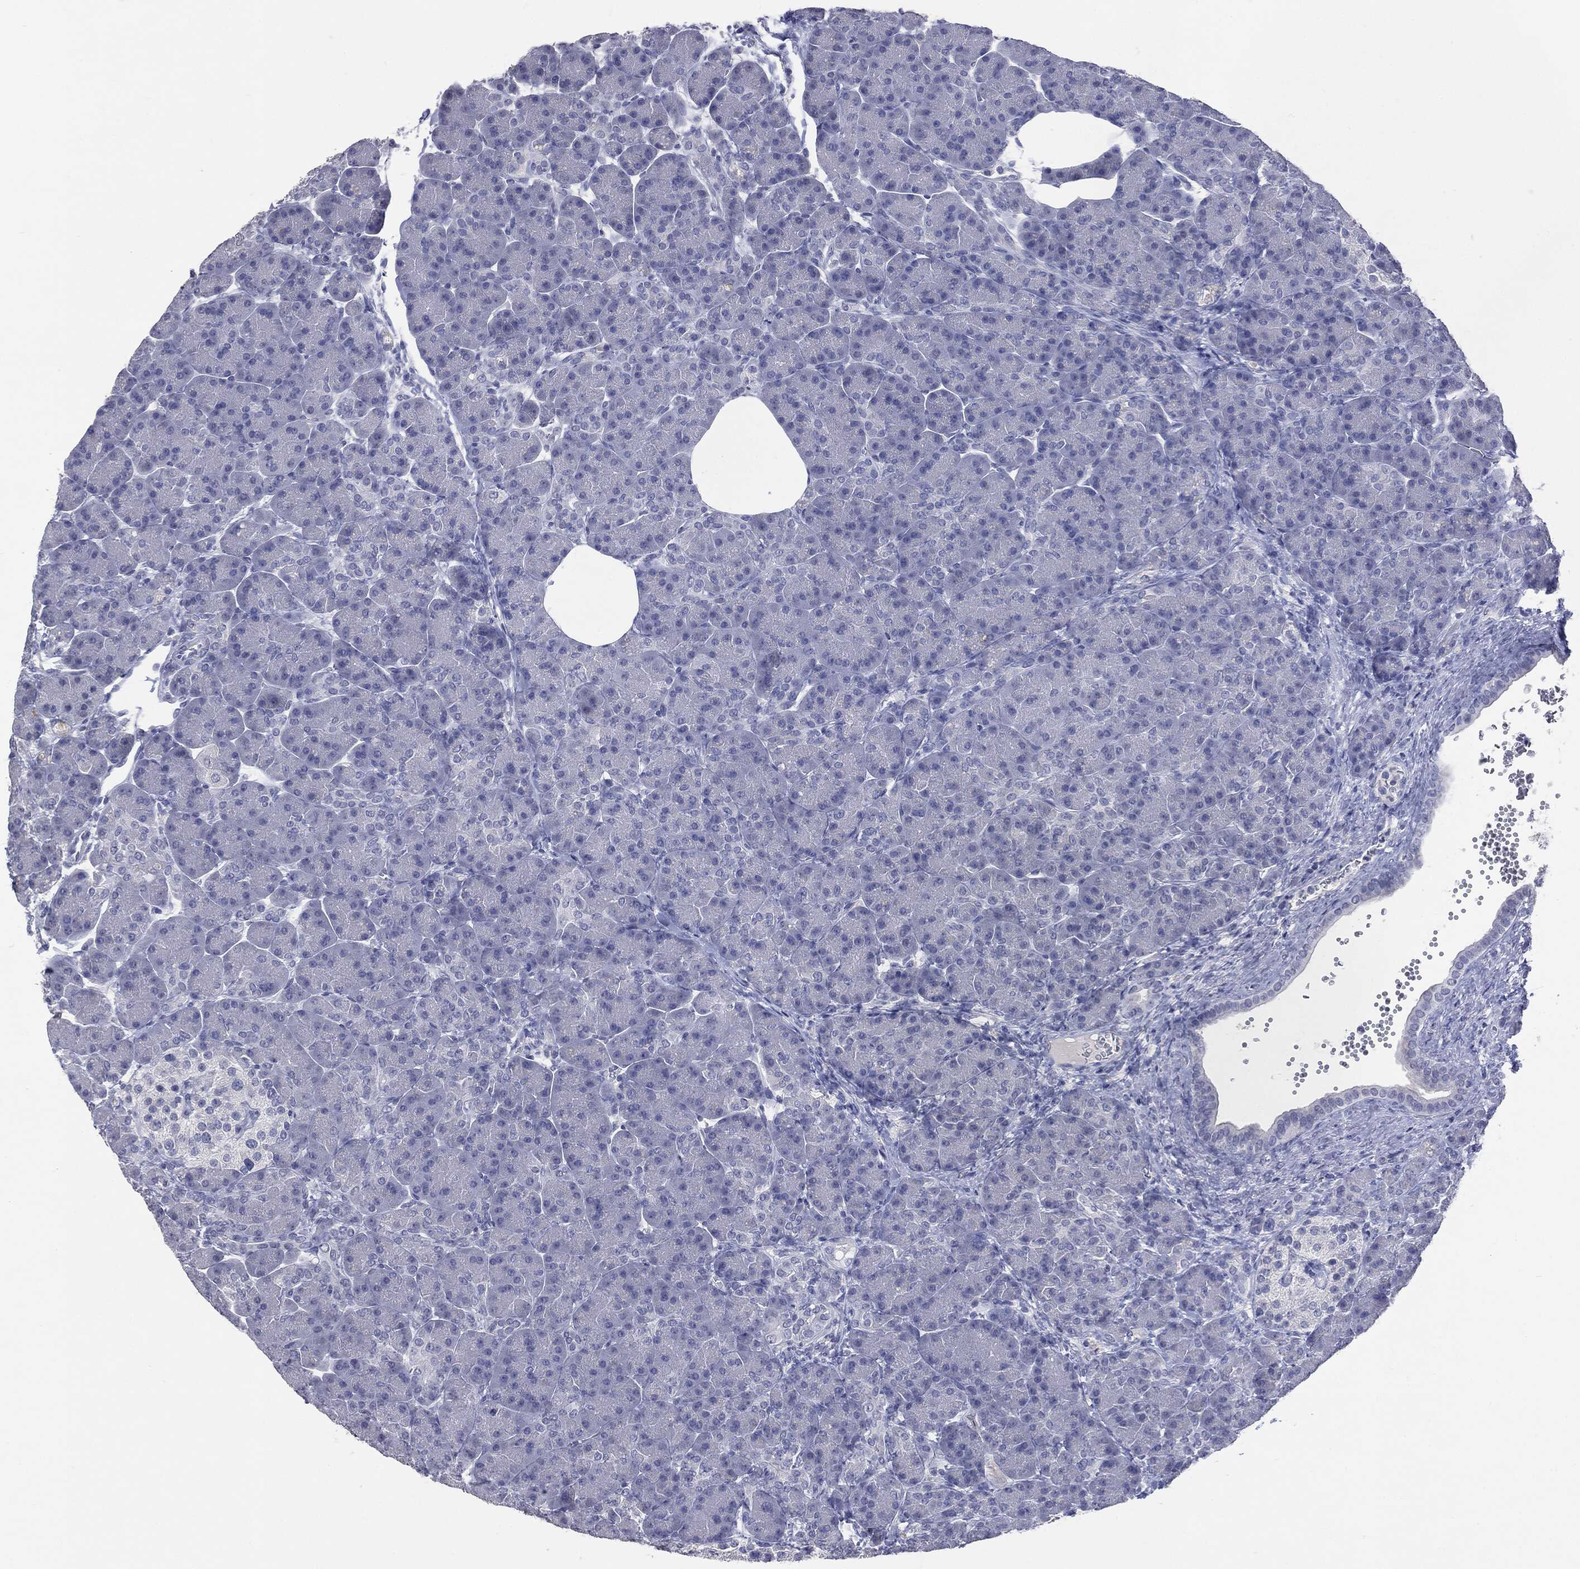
{"staining": {"intensity": "negative", "quantity": "none", "location": "none"}, "tissue": "pancreas", "cell_type": "Exocrine glandular cells", "image_type": "normal", "snomed": [{"axis": "morphology", "description": "Normal tissue, NOS"}, {"axis": "topography", "description": "Pancreas"}], "caption": "High magnification brightfield microscopy of benign pancreas stained with DAB (brown) and counterstained with hematoxylin (blue): exocrine glandular cells show no significant staining. (Brightfield microscopy of DAB immunohistochemistry at high magnification).", "gene": "TSHB", "patient": {"sex": "female", "age": 63}}